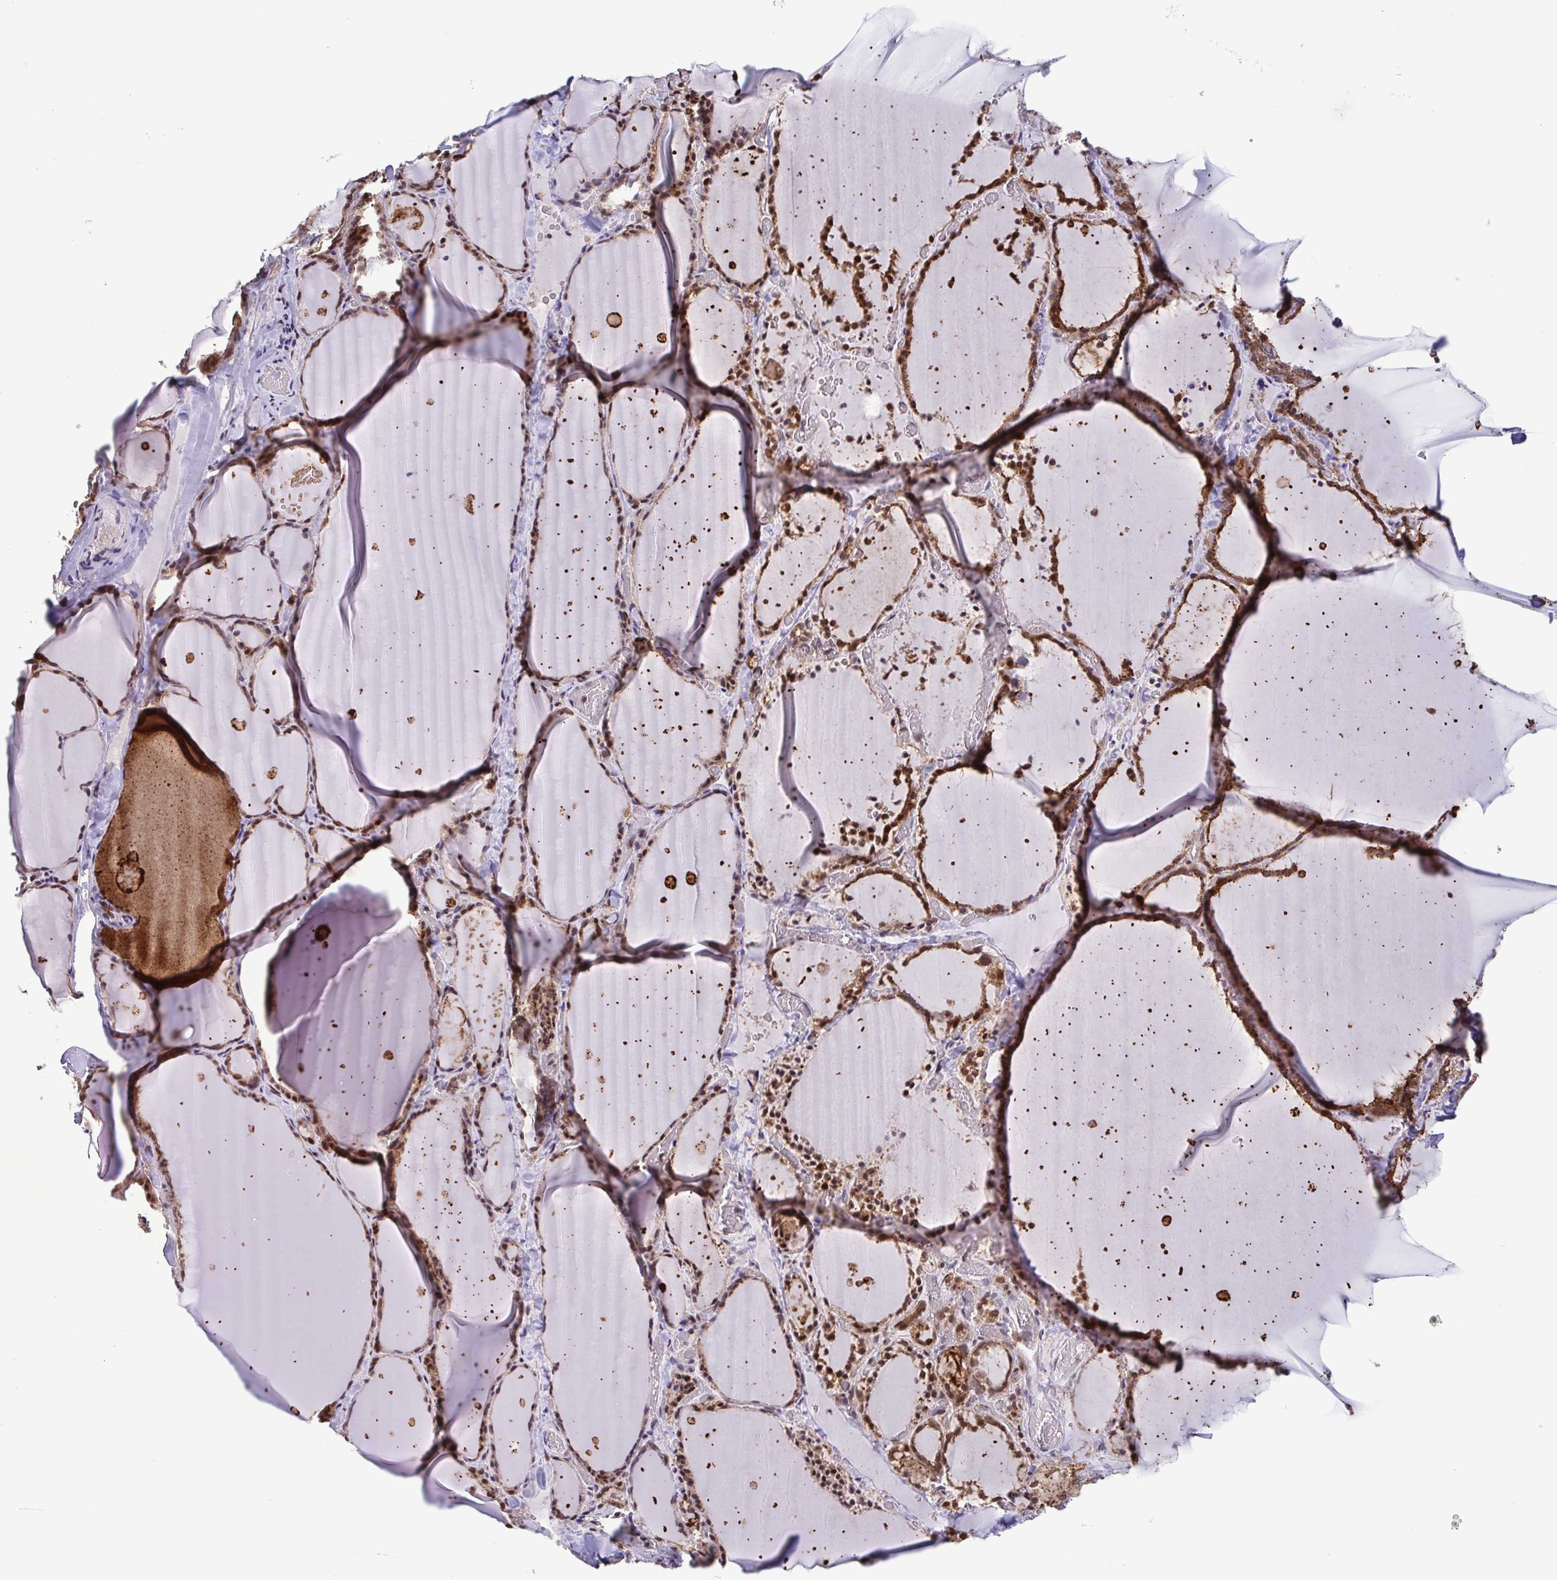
{"staining": {"intensity": "strong", "quantity": ">75%", "location": "cytoplasmic/membranous"}, "tissue": "thyroid gland", "cell_type": "Glandular cells", "image_type": "normal", "snomed": [{"axis": "morphology", "description": "Normal tissue, NOS"}, {"axis": "topography", "description": "Thyroid gland"}], "caption": "Glandular cells show high levels of strong cytoplasmic/membranous expression in approximately >75% of cells in benign thyroid gland. The protein of interest is shown in brown color, while the nuclei are stained blue.", "gene": "CHMP1B", "patient": {"sex": "female", "age": 22}}